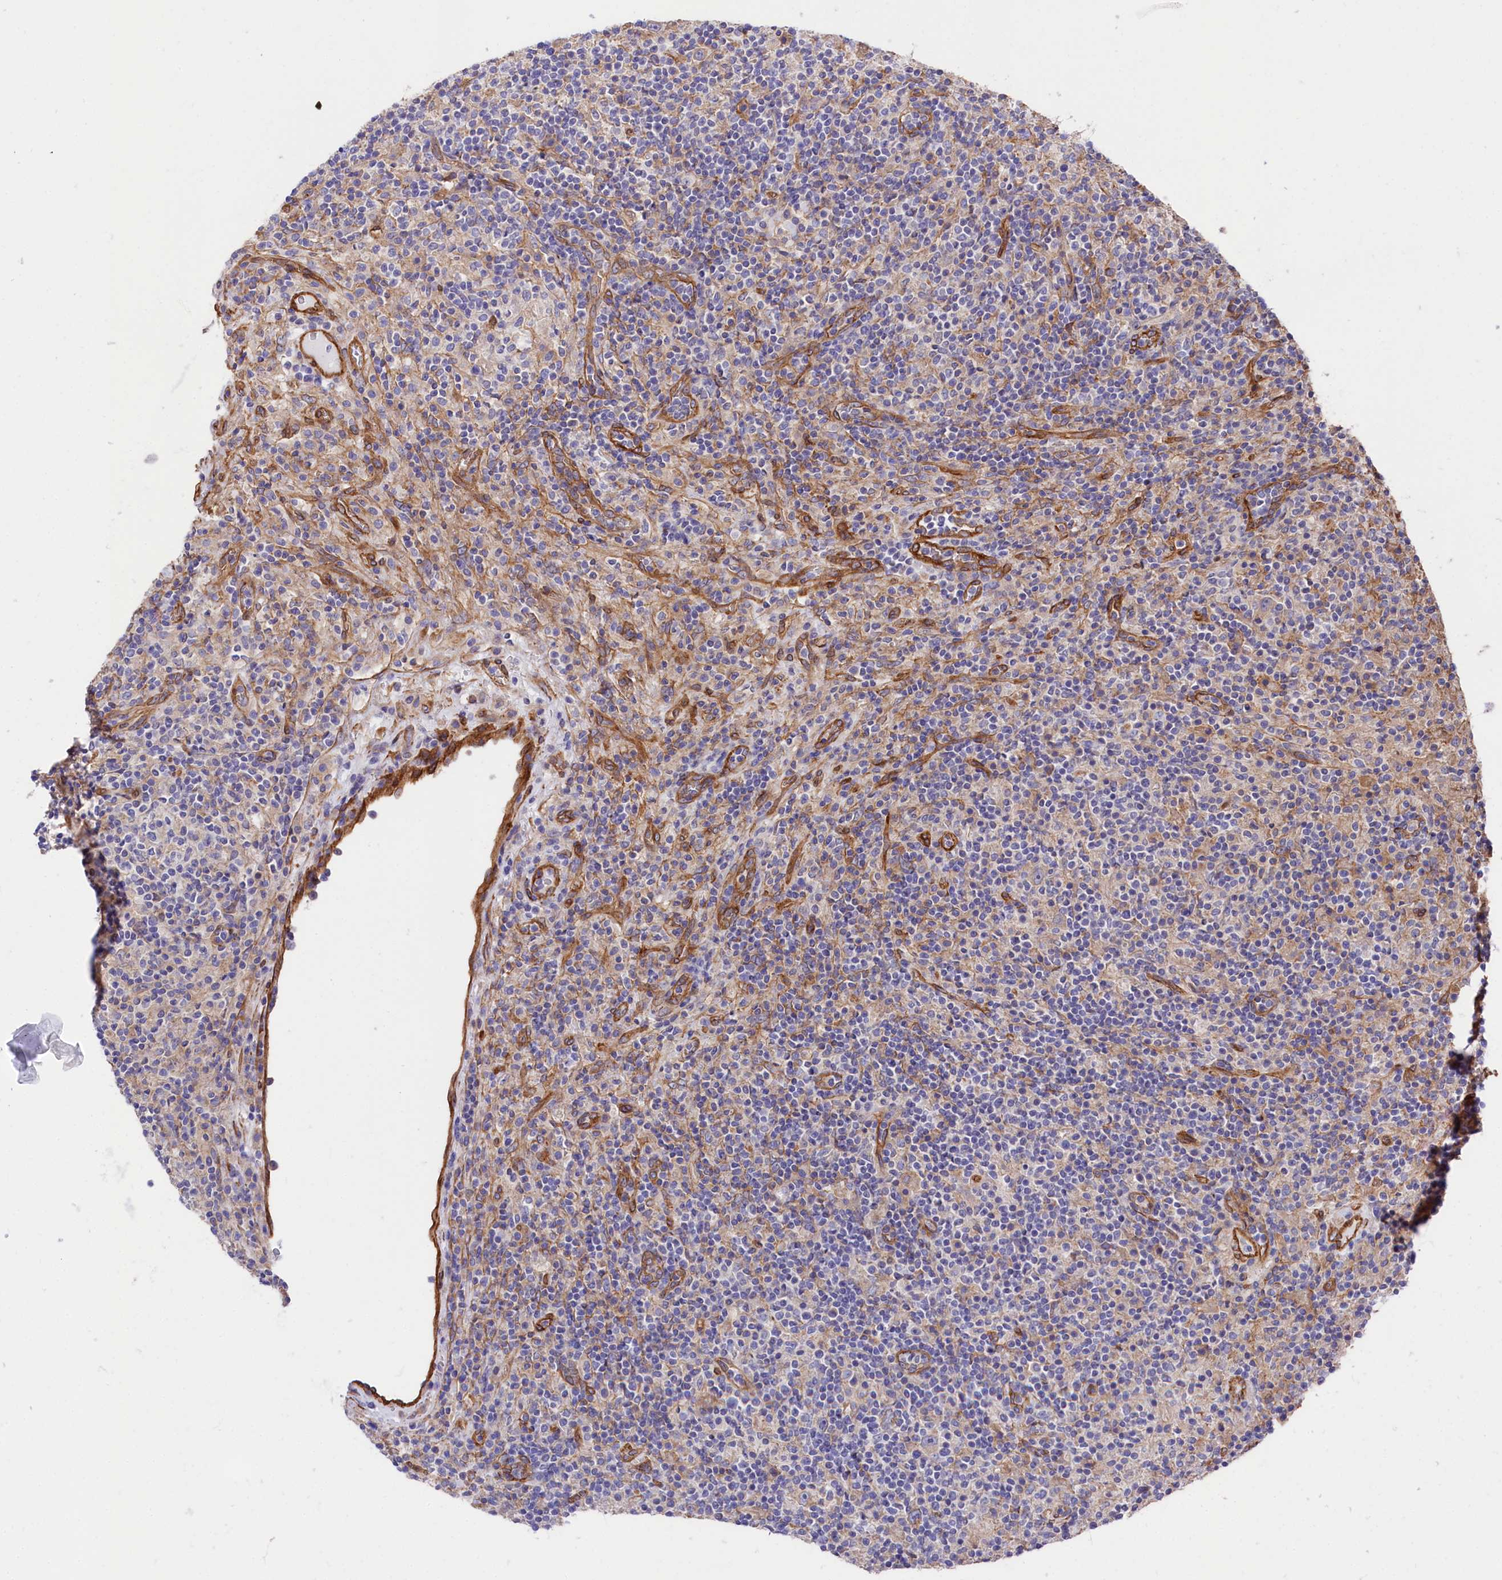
{"staining": {"intensity": "negative", "quantity": "none", "location": "none"}, "tissue": "lymphoma", "cell_type": "Tumor cells", "image_type": "cancer", "snomed": [{"axis": "morphology", "description": "Hodgkin's disease, NOS"}, {"axis": "topography", "description": "Lymph node"}], "caption": "A histopathology image of human lymphoma is negative for staining in tumor cells. Nuclei are stained in blue.", "gene": "TNKS1BP1", "patient": {"sex": "male", "age": 70}}